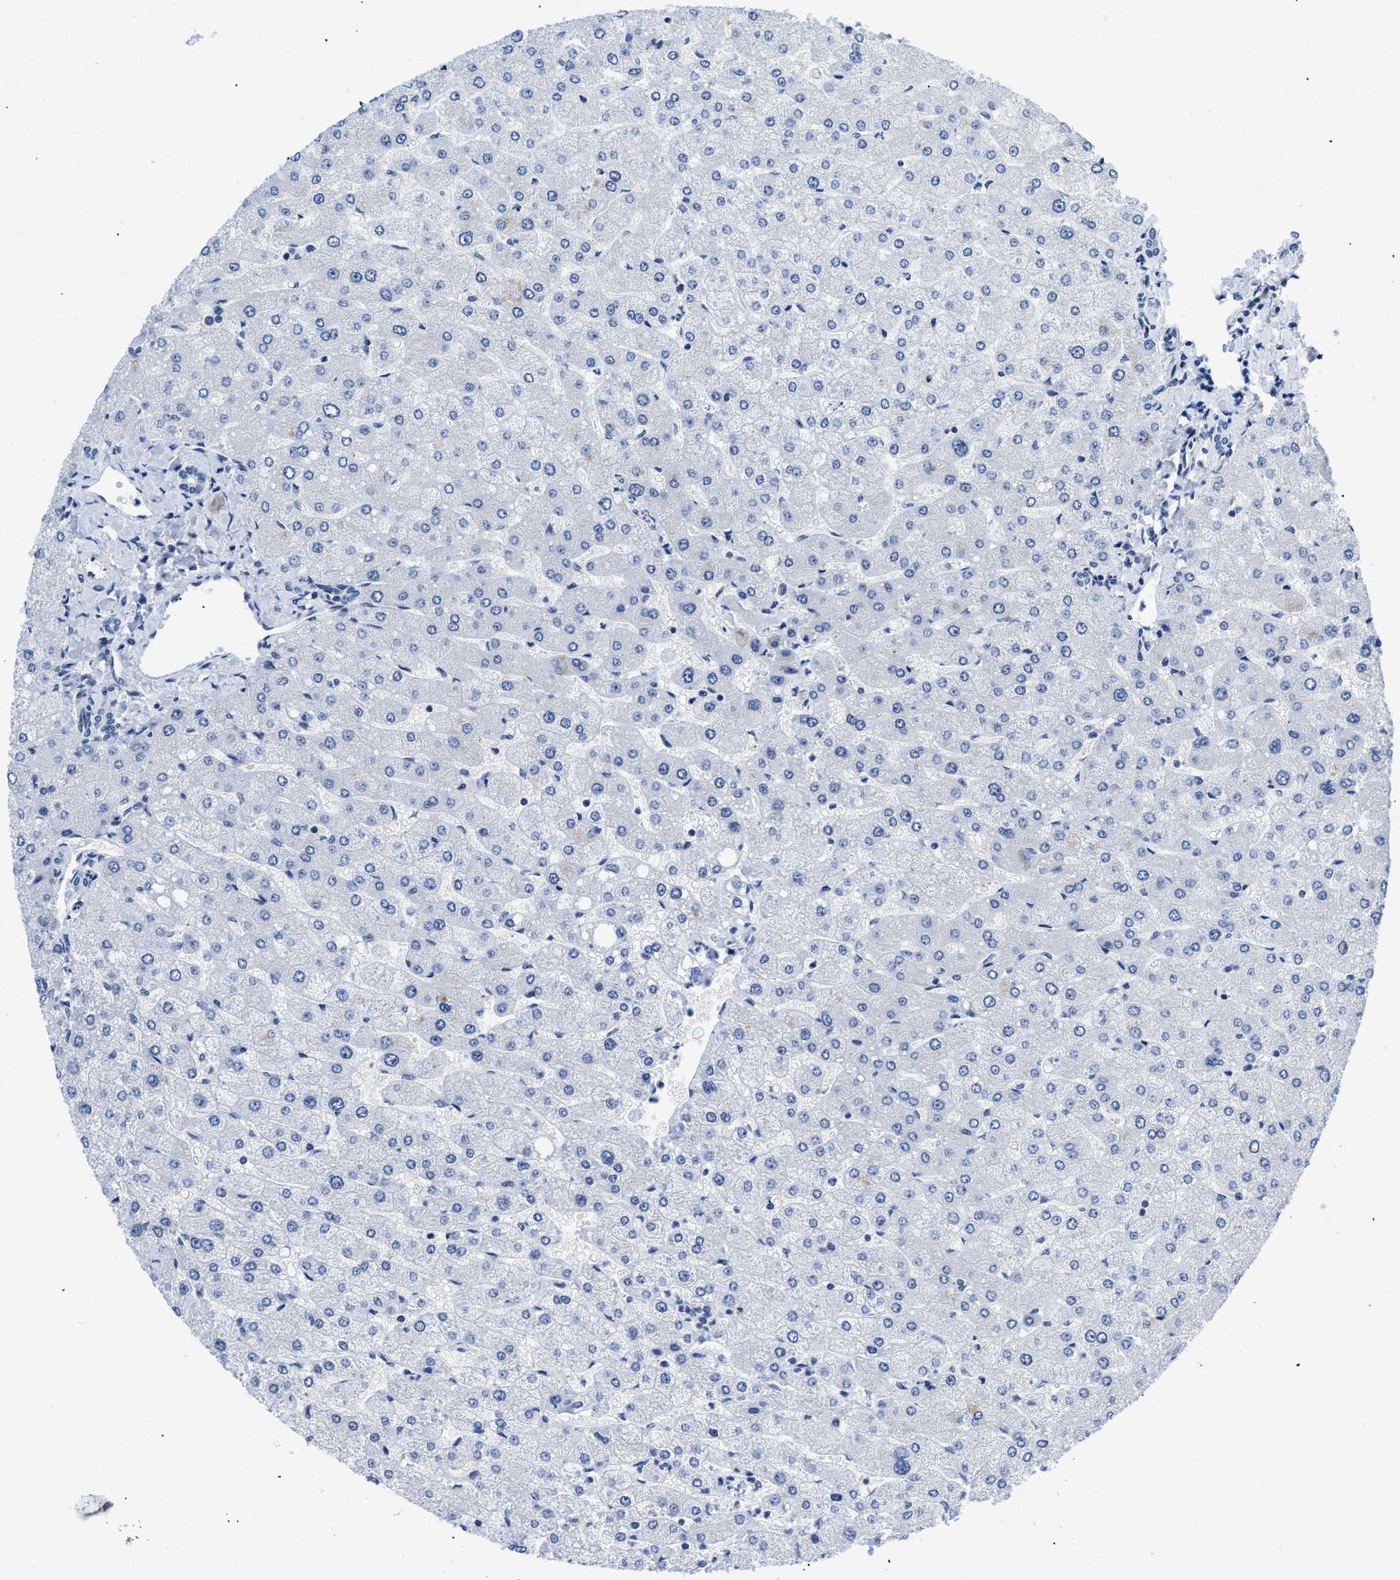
{"staining": {"intensity": "negative", "quantity": "none", "location": "none"}, "tissue": "liver", "cell_type": "Cholangiocytes", "image_type": "normal", "snomed": [{"axis": "morphology", "description": "Normal tissue, NOS"}, {"axis": "topography", "description": "Liver"}], "caption": "Immunohistochemical staining of benign human liver exhibits no significant staining in cholangiocytes. (DAB (3,3'-diaminobenzidine) IHC visualized using brightfield microscopy, high magnification).", "gene": "CTBP1", "patient": {"sex": "male", "age": 55}}